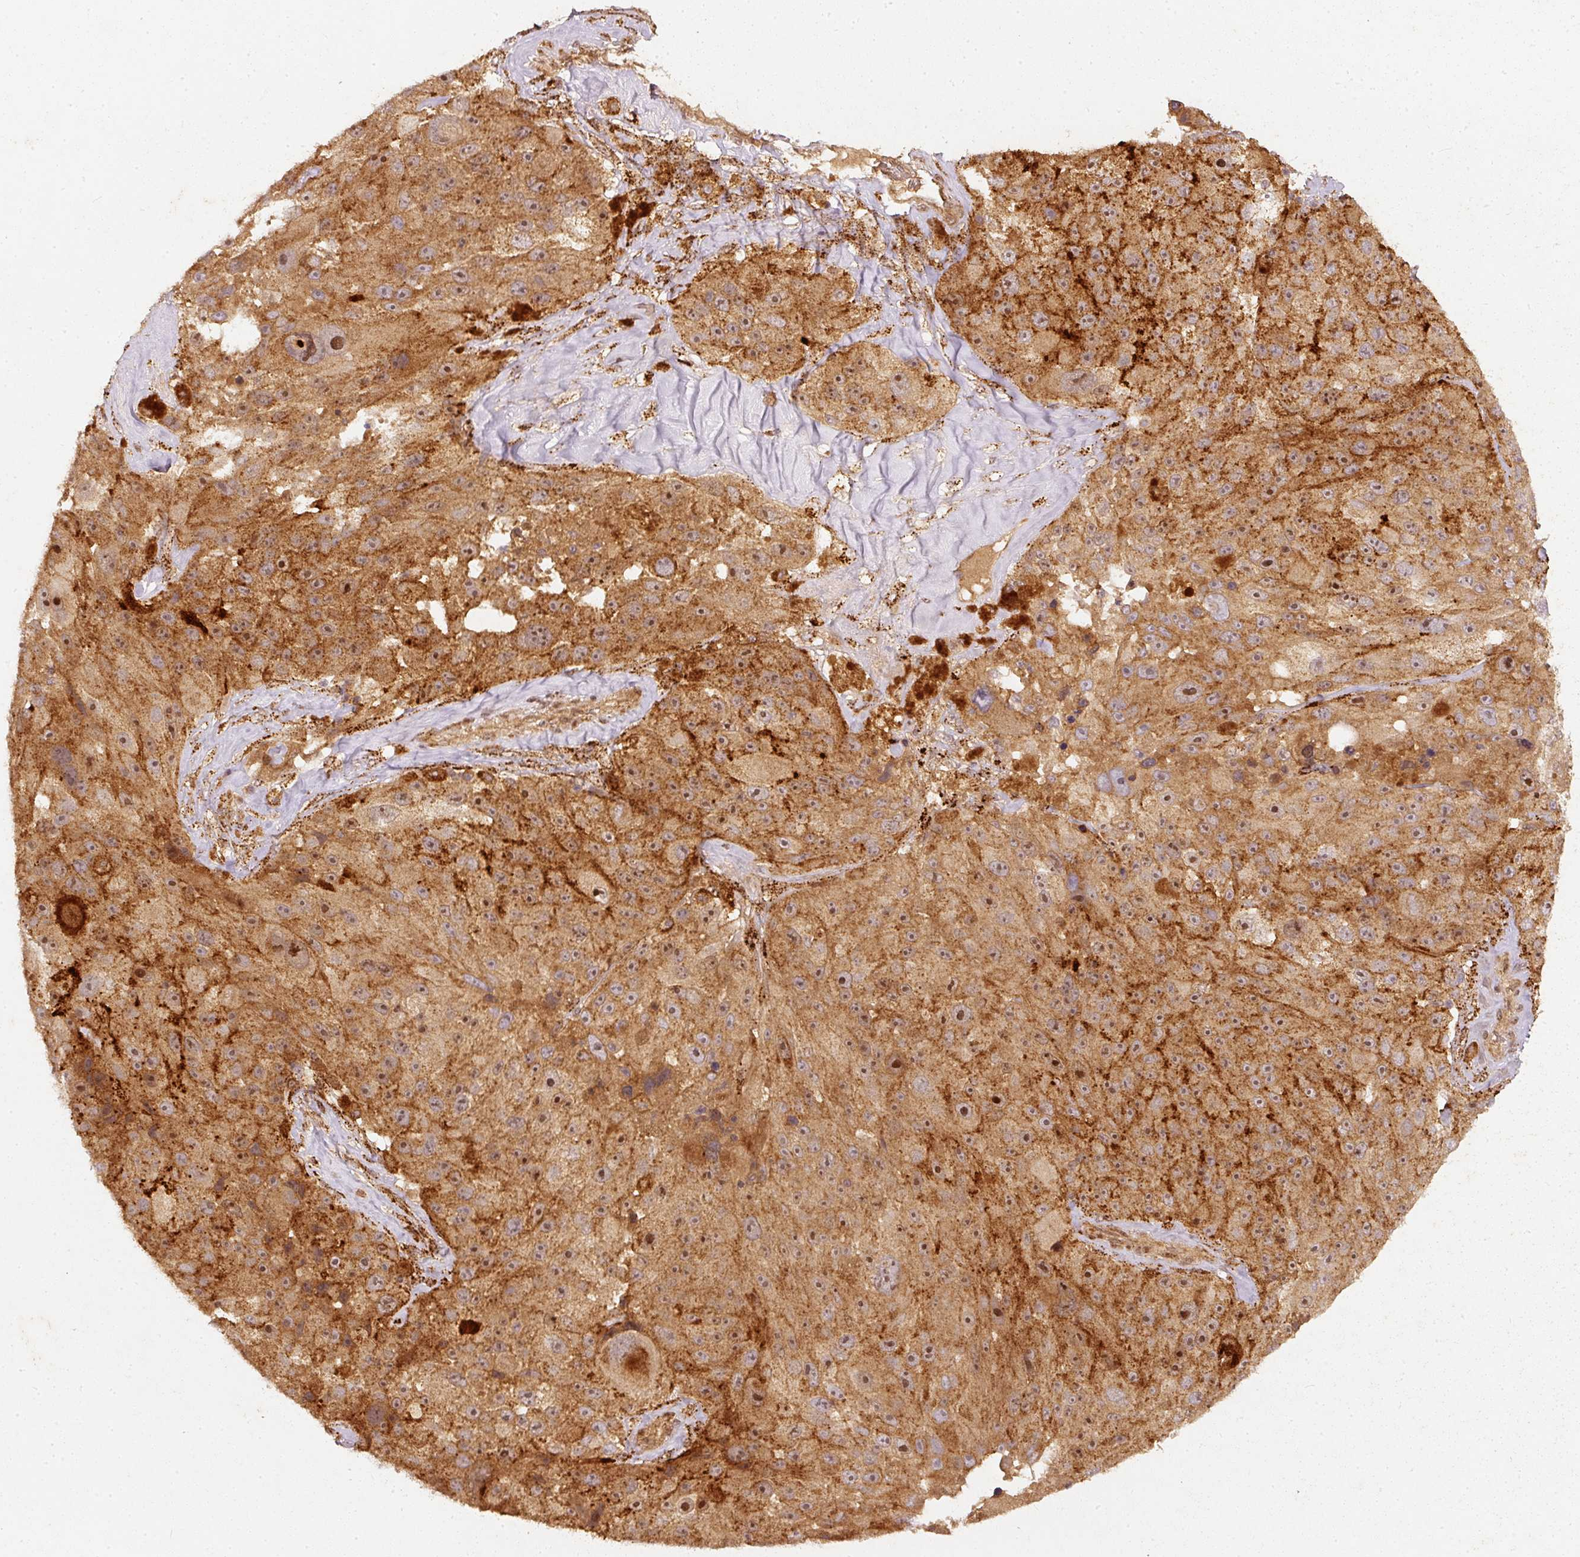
{"staining": {"intensity": "moderate", "quantity": ">75%", "location": "cytoplasmic/membranous"}, "tissue": "melanoma", "cell_type": "Tumor cells", "image_type": "cancer", "snomed": [{"axis": "morphology", "description": "Malignant melanoma, Metastatic site"}, {"axis": "topography", "description": "Lymph node"}], "caption": "Melanoma stained with a brown dye shows moderate cytoplasmic/membranous positive expression in about >75% of tumor cells.", "gene": "ZNF580", "patient": {"sex": "male", "age": 62}}